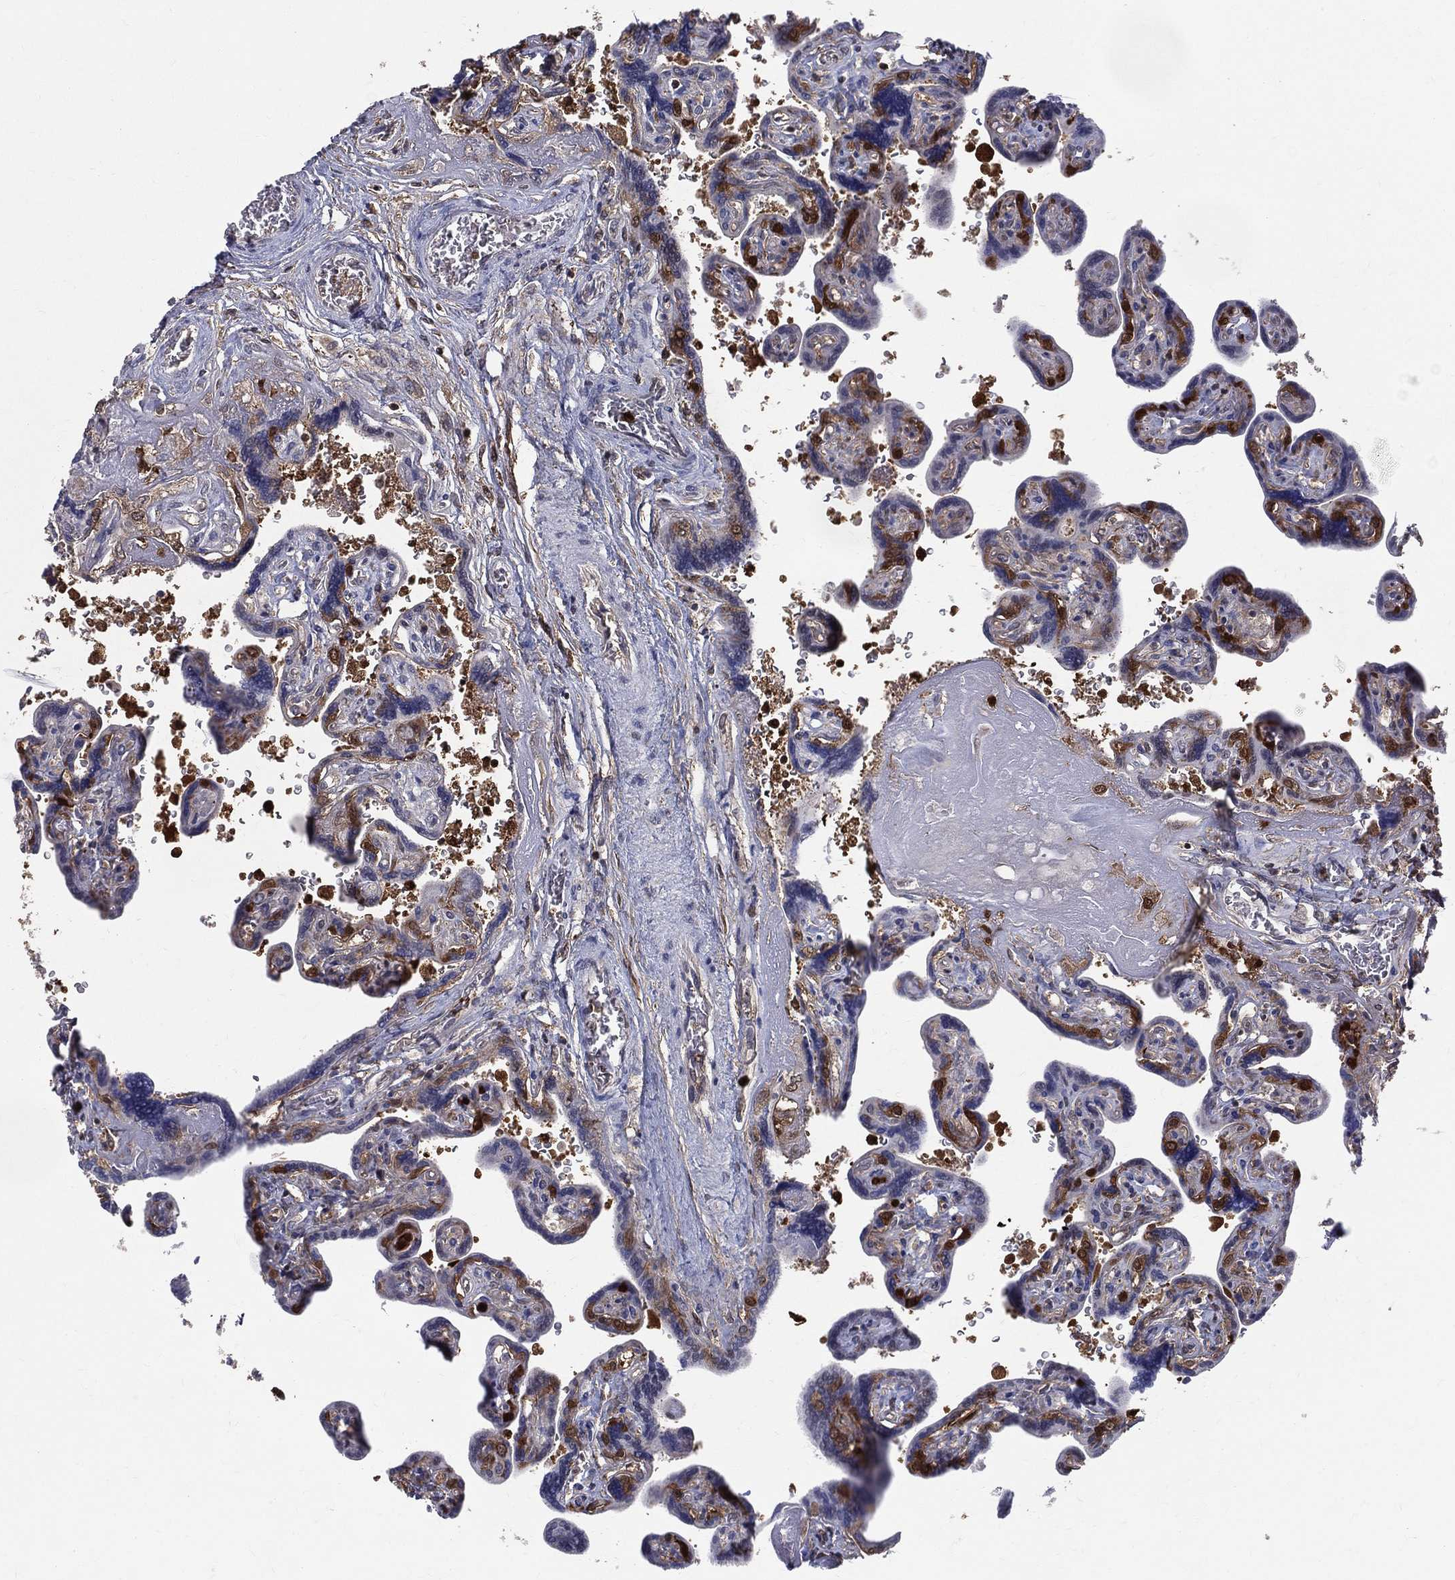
{"staining": {"intensity": "moderate", "quantity": "25%-75%", "location": "cytoplasmic/membranous,nuclear"}, "tissue": "placenta", "cell_type": "Decidual cells", "image_type": "normal", "snomed": [{"axis": "morphology", "description": "Normal tissue, NOS"}, {"axis": "topography", "description": "Placenta"}], "caption": "High-power microscopy captured an IHC micrograph of unremarkable placenta, revealing moderate cytoplasmic/membranous,nuclear expression in about 25%-75% of decidual cells.", "gene": "ENO1", "patient": {"sex": "female", "age": 32}}